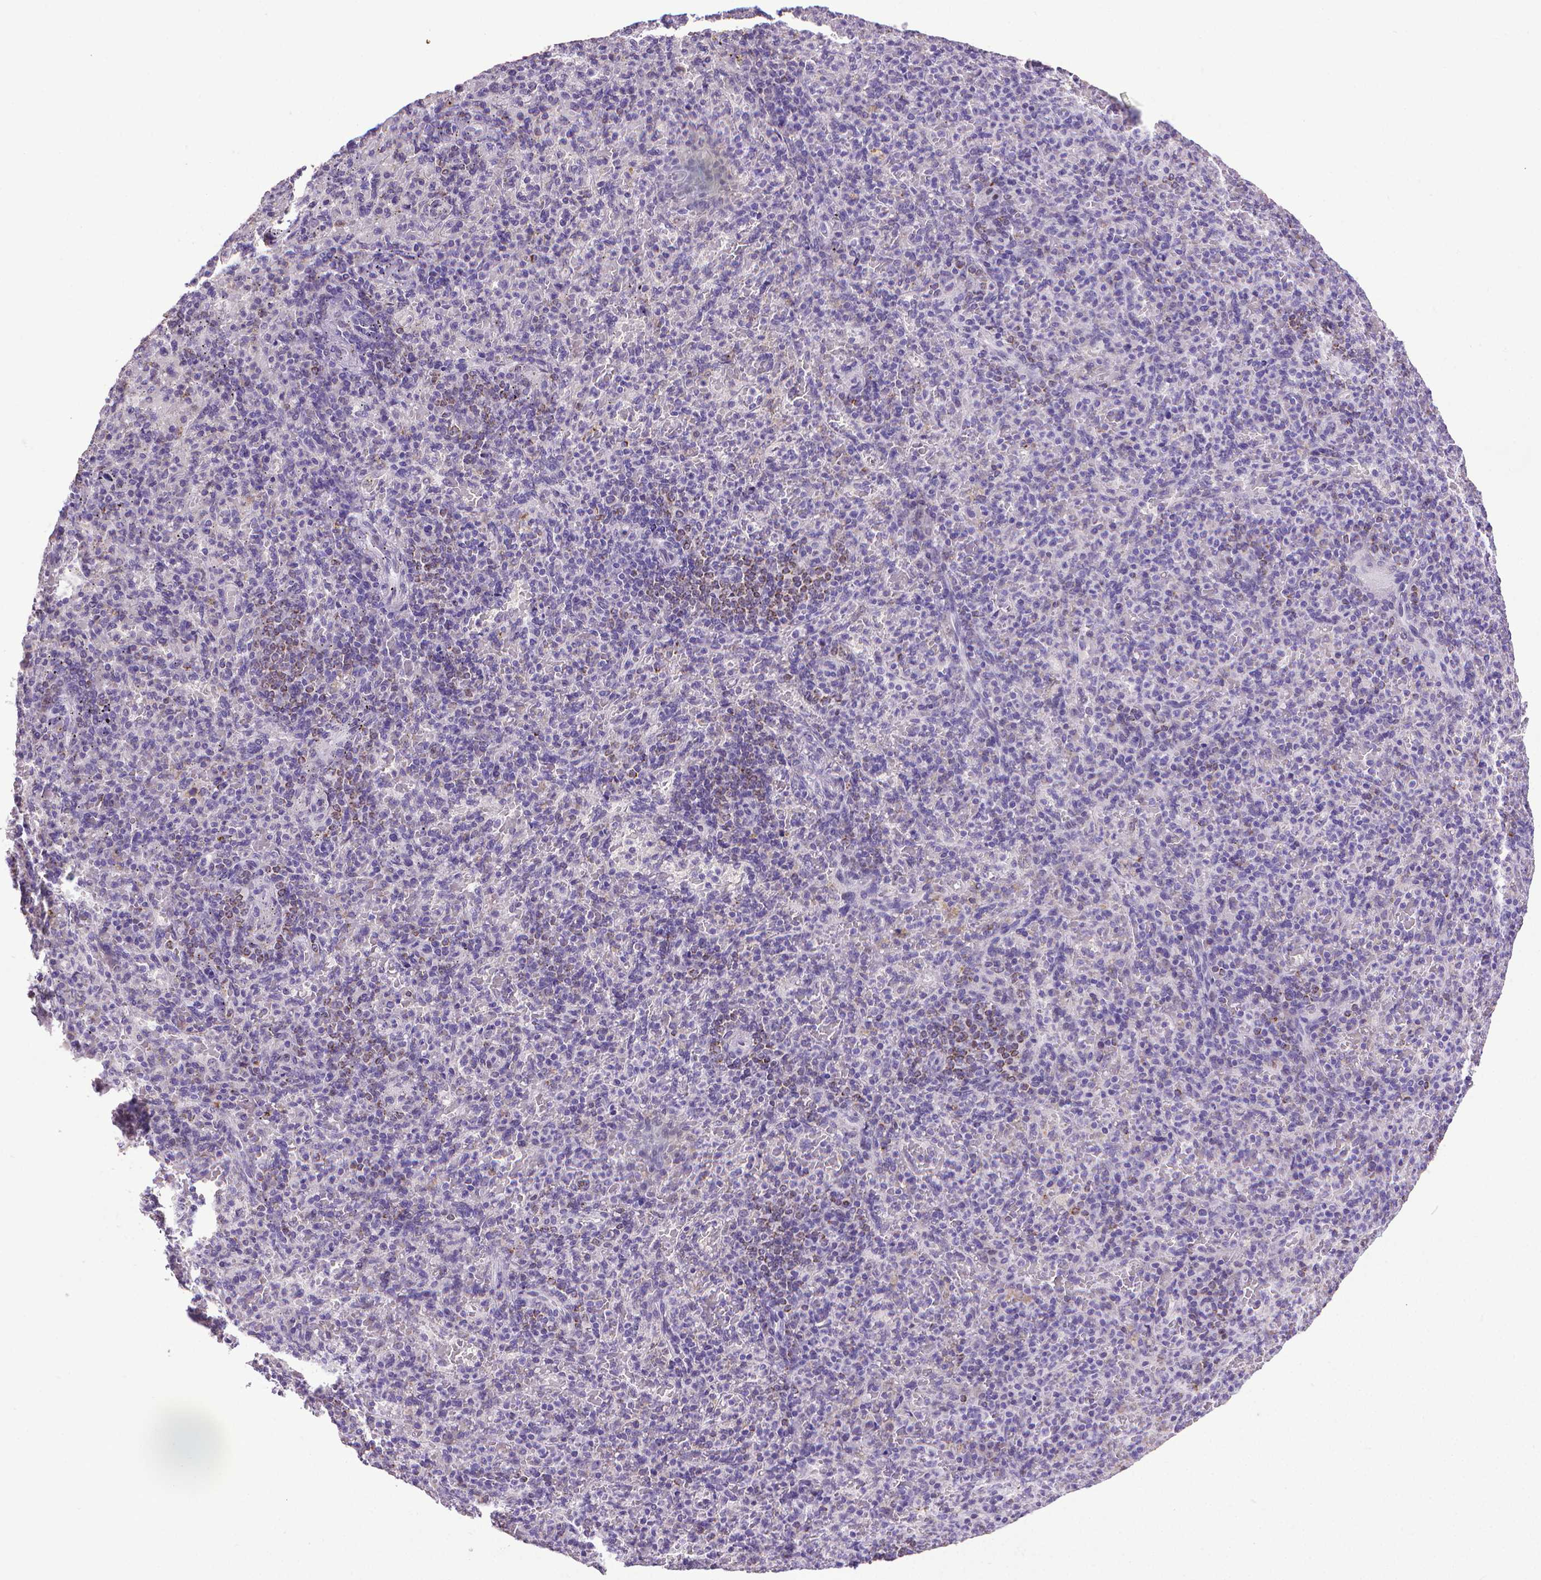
{"staining": {"intensity": "moderate", "quantity": "<25%", "location": "cytoplasmic/membranous"}, "tissue": "spleen", "cell_type": "Cells in red pulp", "image_type": "normal", "snomed": [{"axis": "morphology", "description": "Normal tissue, NOS"}, {"axis": "topography", "description": "Spleen"}], "caption": "Immunohistochemical staining of benign spleen demonstrates moderate cytoplasmic/membranous protein expression in about <25% of cells in red pulp.", "gene": "KMO", "patient": {"sex": "female", "age": 74}}